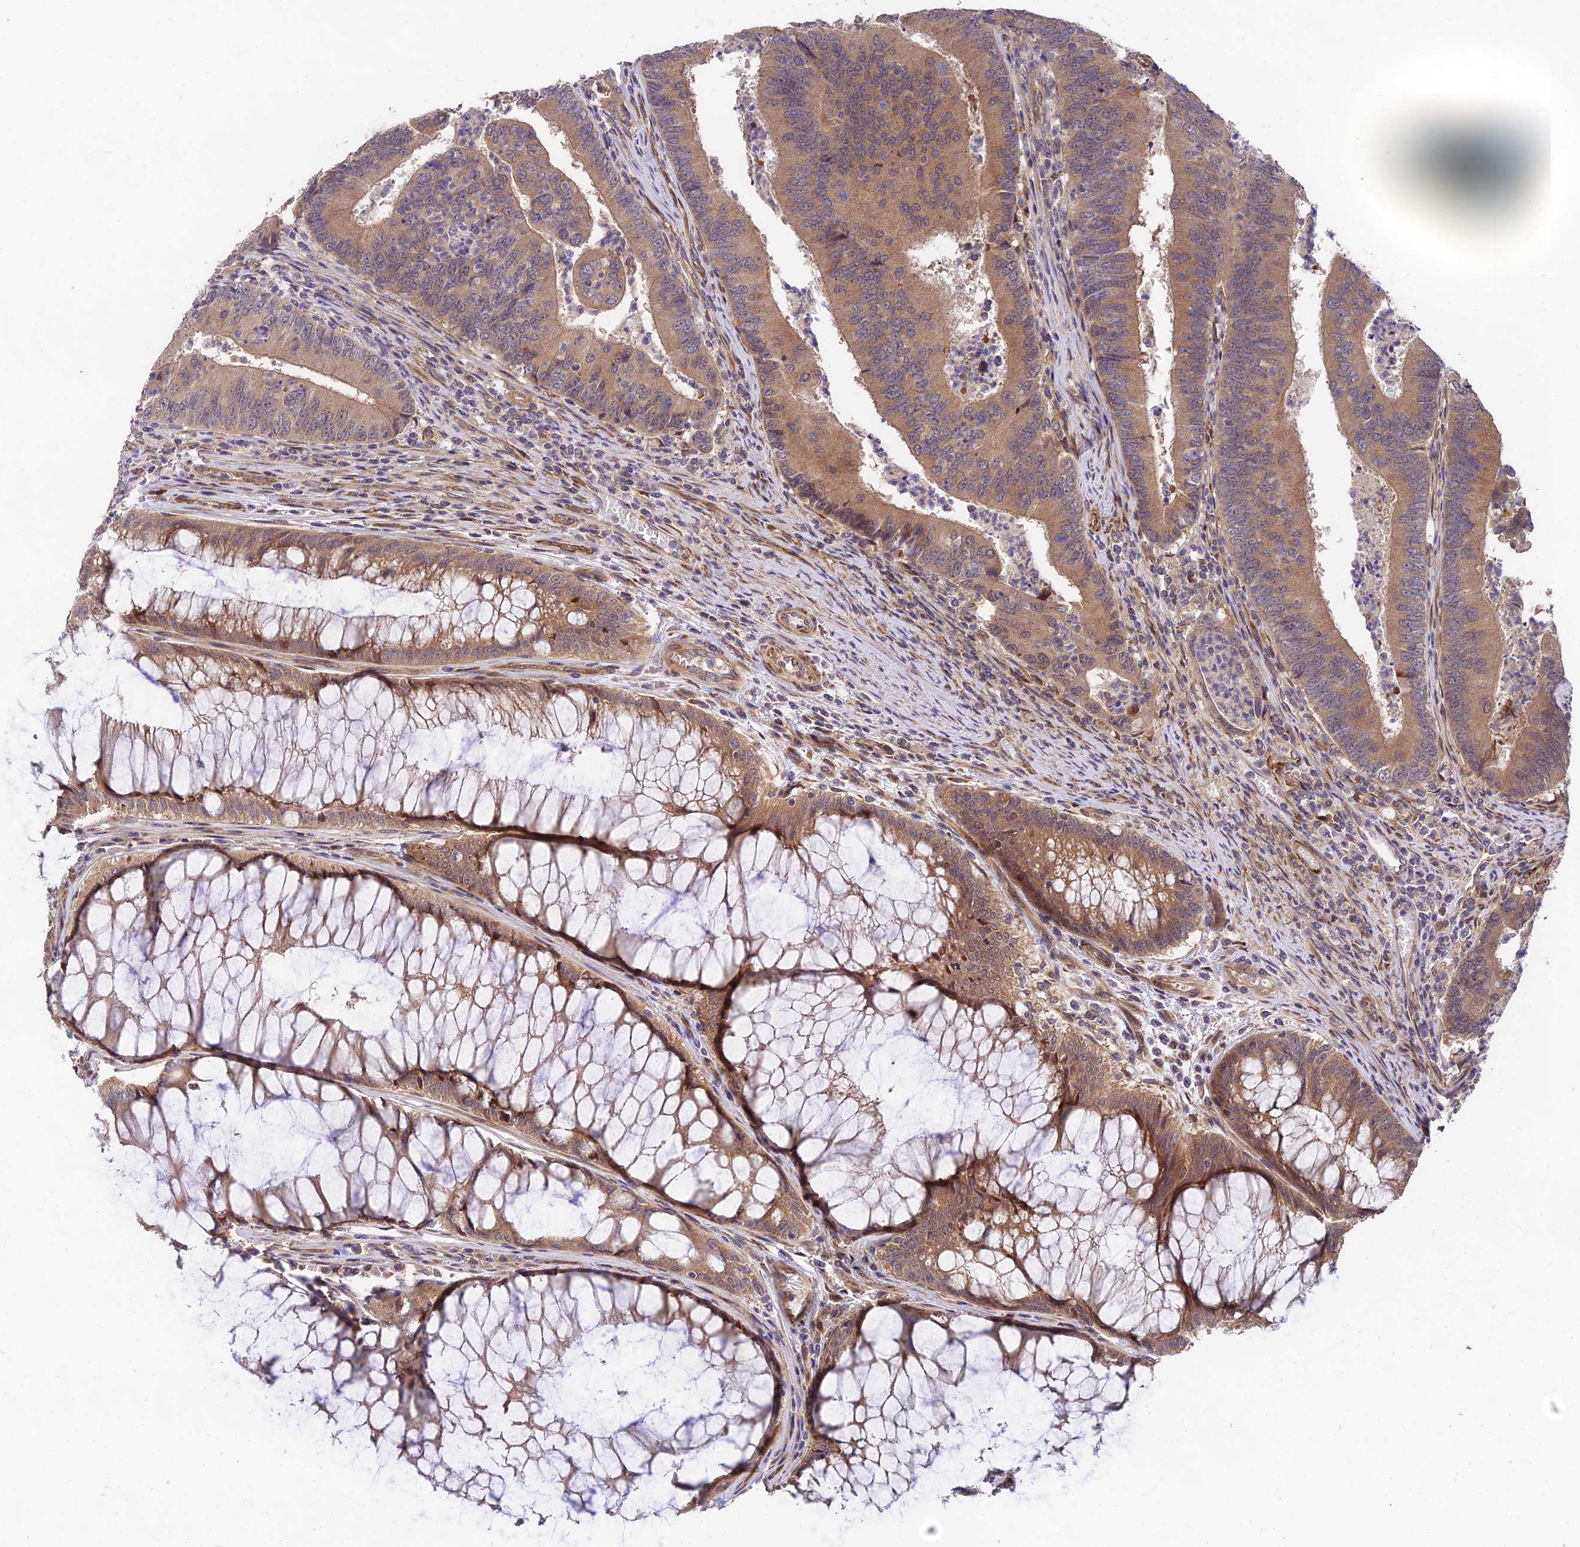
{"staining": {"intensity": "weak", "quantity": ">75%", "location": "cytoplasmic/membranous"}, "tissue": "colorectal cancer", "cell_type": "Tumor cells", "image_type": "cancer", "snomed": [{"axis": "morphology", "description": "Adenocarcinoma, NOS"}, {"axis": "topography", "description": "Colon"}], "caption": "Immunohistochemistry micrograph of human colorectal adenocarcinoma stained for a protein (brown), which demonstrates low levels of weak cytoplasmic/membranous positivity in about >75% of tumor cells.", "gene": "MKKS", "patient": {"sex": "female", "age": 67}}